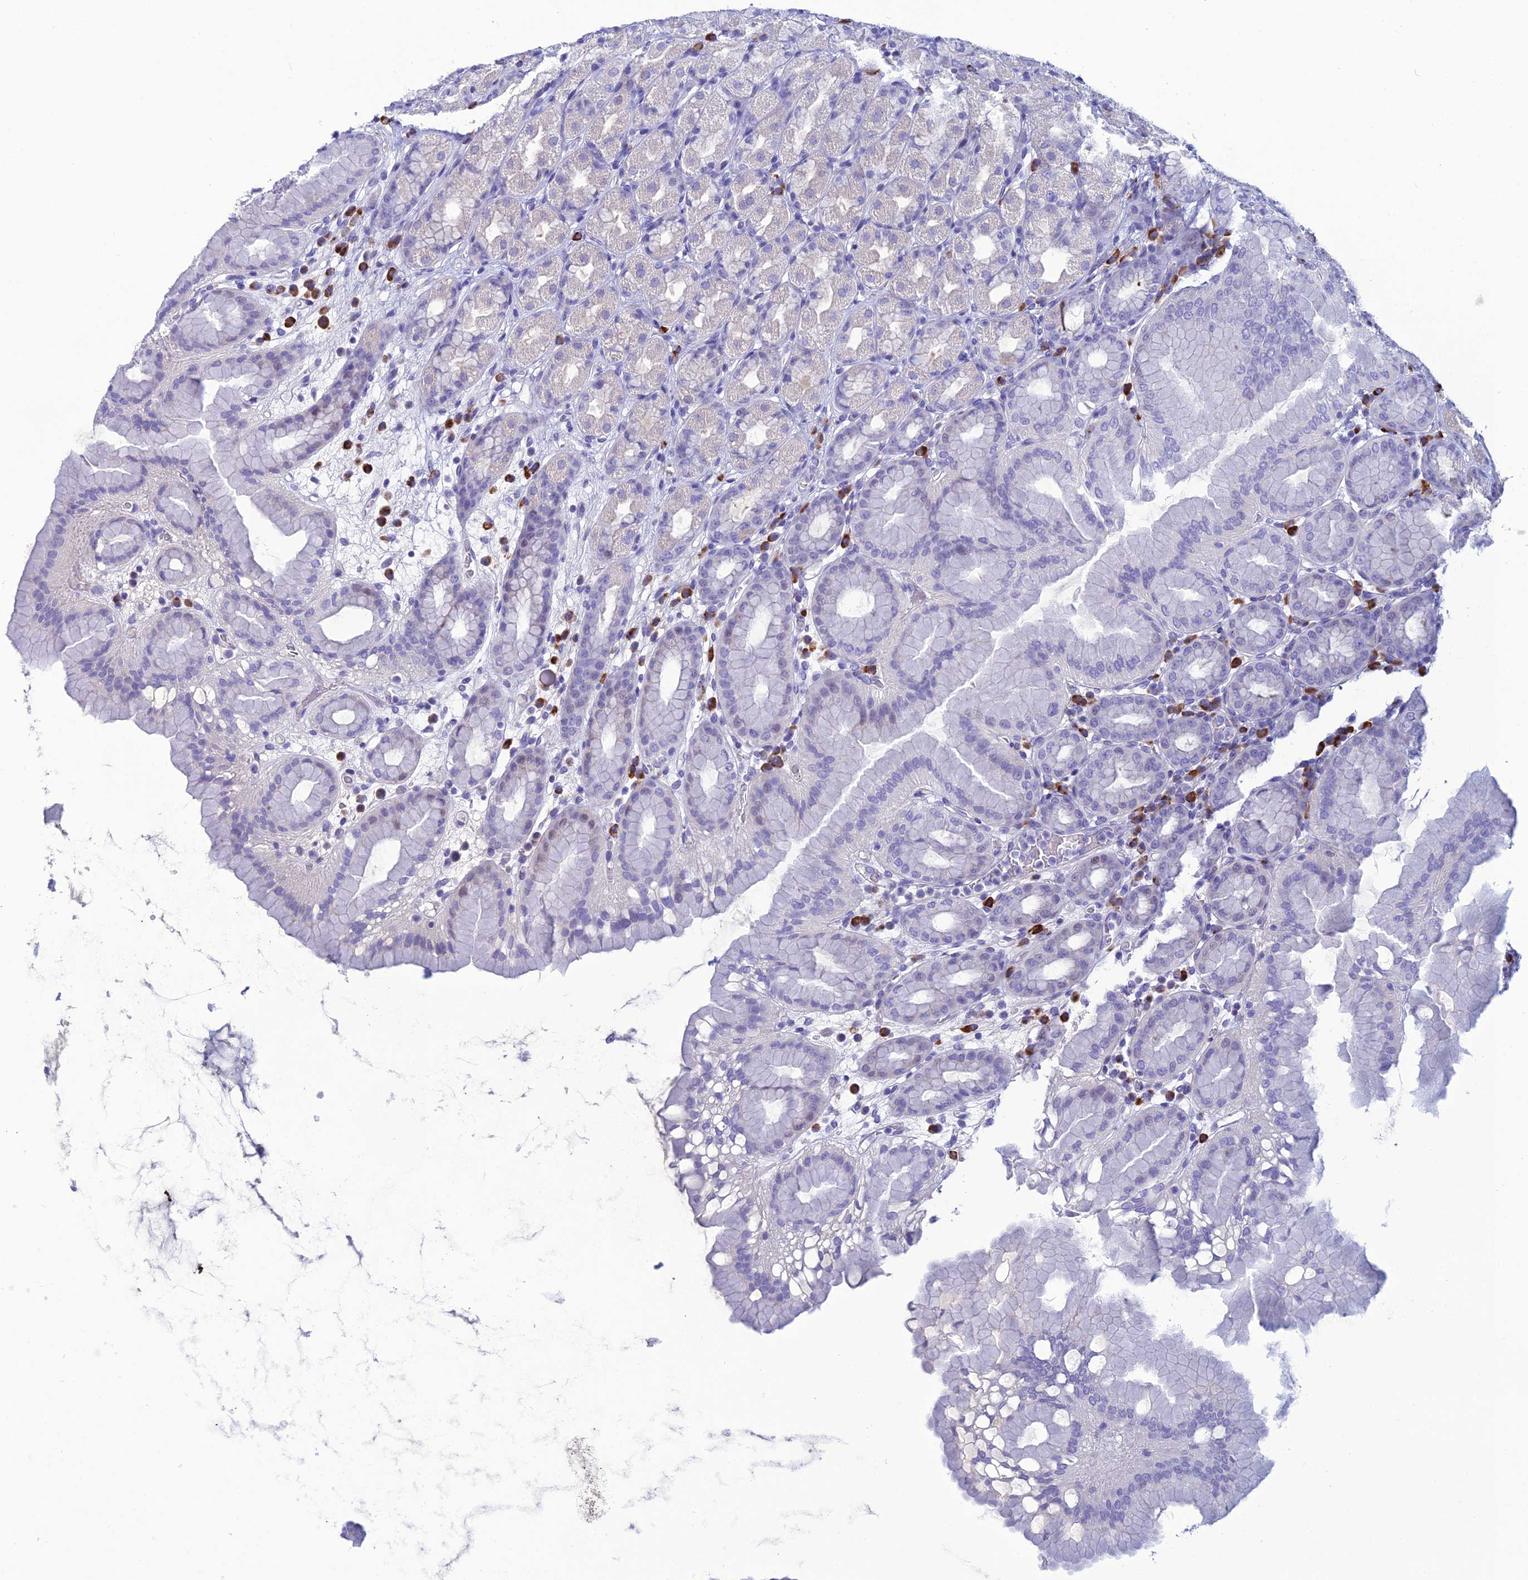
{"staining": {"intensity": "negative", "quantity": "none", "location": "none"}, "tissue": "stomach", "cell_type": "Glandular cells", "image_type": "normal", "snomed": [{"axis": "morphology", "description": "Normal tissue, NOS"}, {"axis": "topography", "description": "Stomach, upper"}], "caption": "Immunohistochemistry (IHC) of benign stomach reveals no positivity in glandular cells. The staining is performed using DAB brown chromogen with nuclei counter-stained in using hematoxylin.", "gene": "CRB2", "patient": {"sex": "male", "age": 68}}